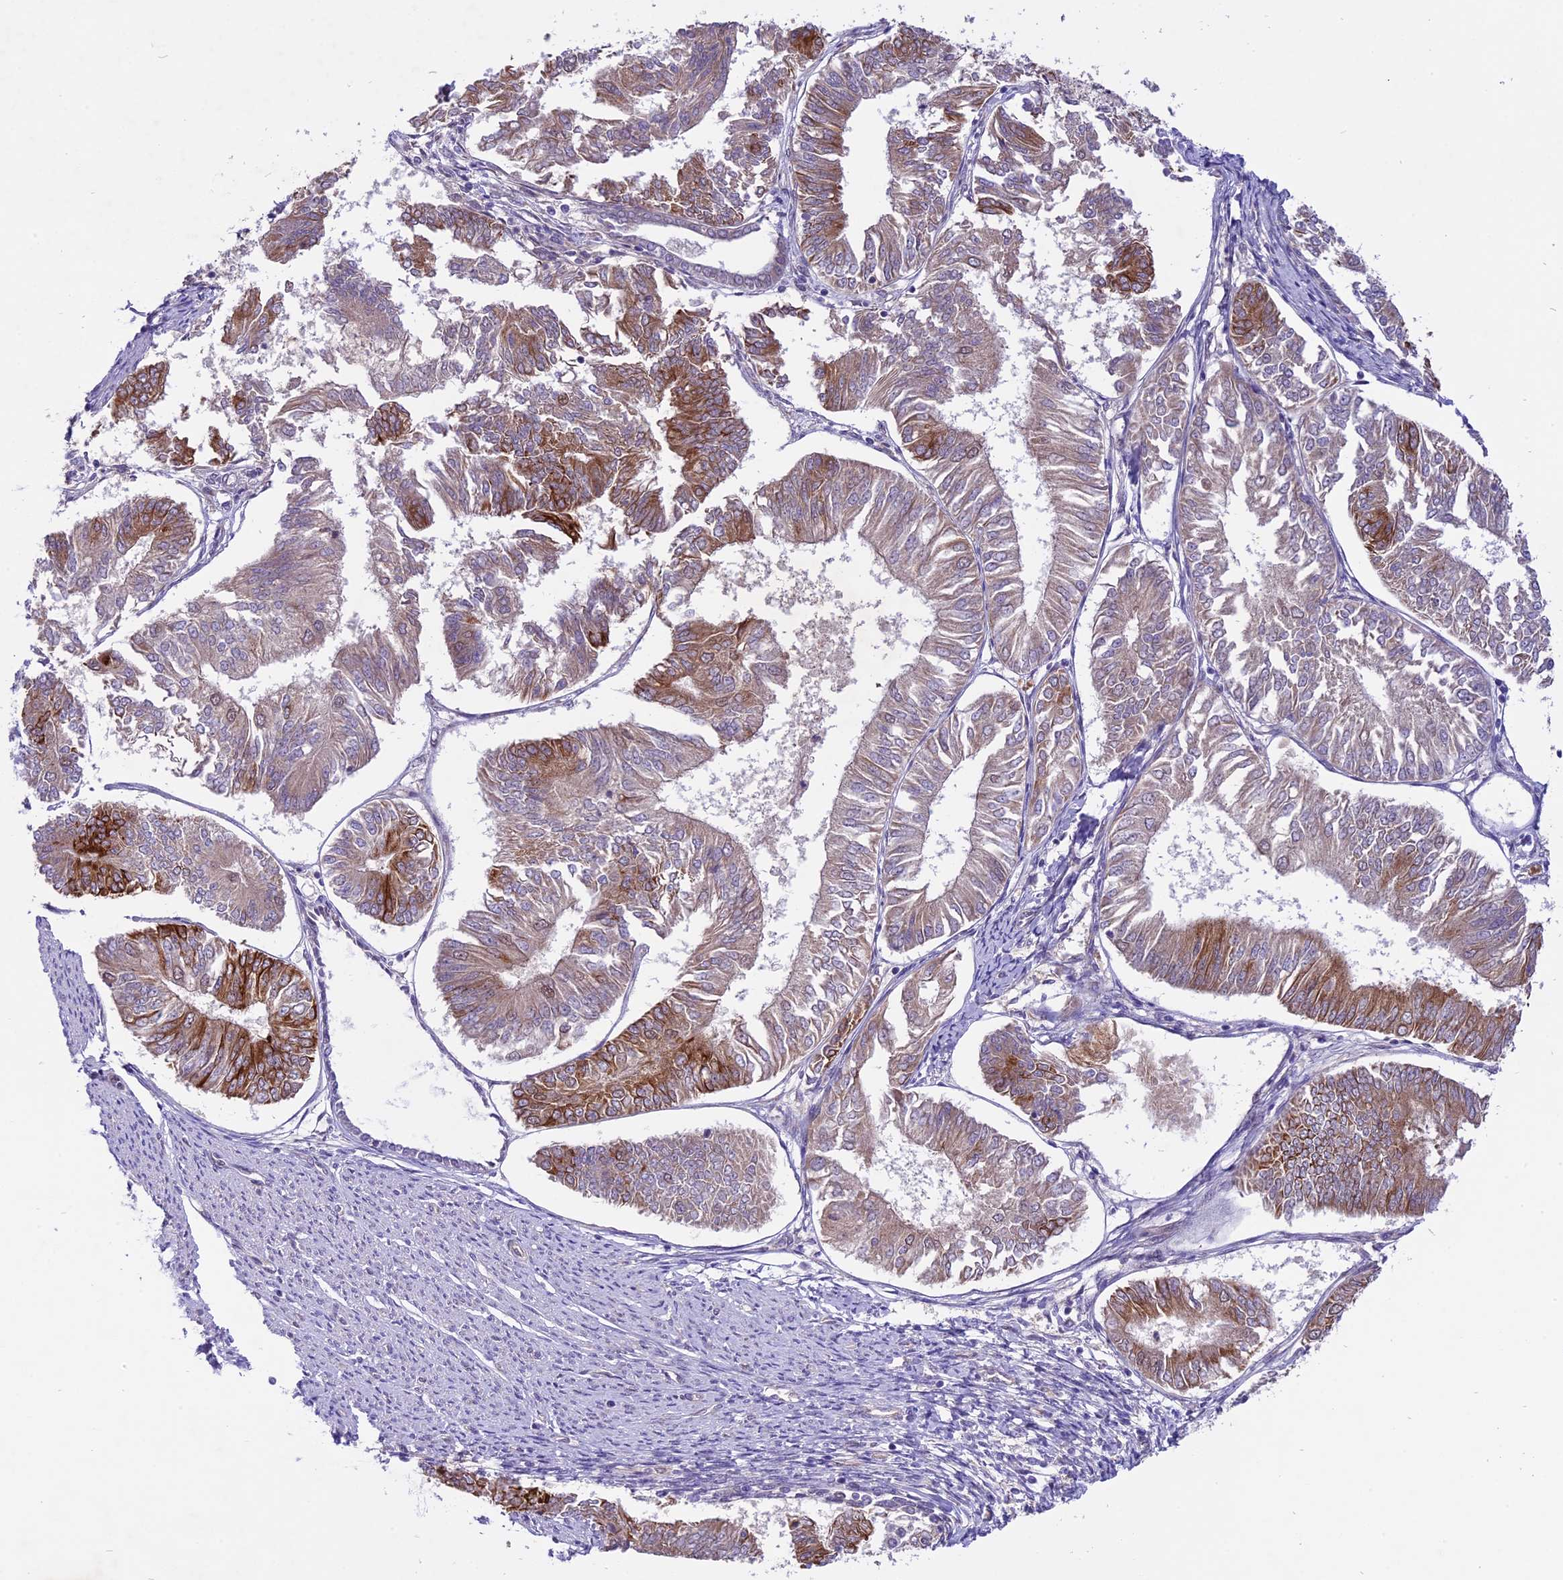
{"staining": {"intensity": "moderate", "quantity": "25%-75%", "location": "cytoplasmic/membranous"}, "tissue": "endometrial cancer", "cell_type": "Tumor cells", "image_type": "cancer", "snomed": [{"axis": "morphology", "description": "Adenocarcinoma, NOS"}, {"axis": "topography", "description": "Endometrium"}], "caption": "About 25%-75% of tumor cells in endometrial cancer (adenocarcinoma) demonstrate moderate cytoplasmic/membranous protein staining as visualized by brown immunohistochemical staining.", "gene": "SPRED1", "patient": {"sex": "female", "age": 58}}